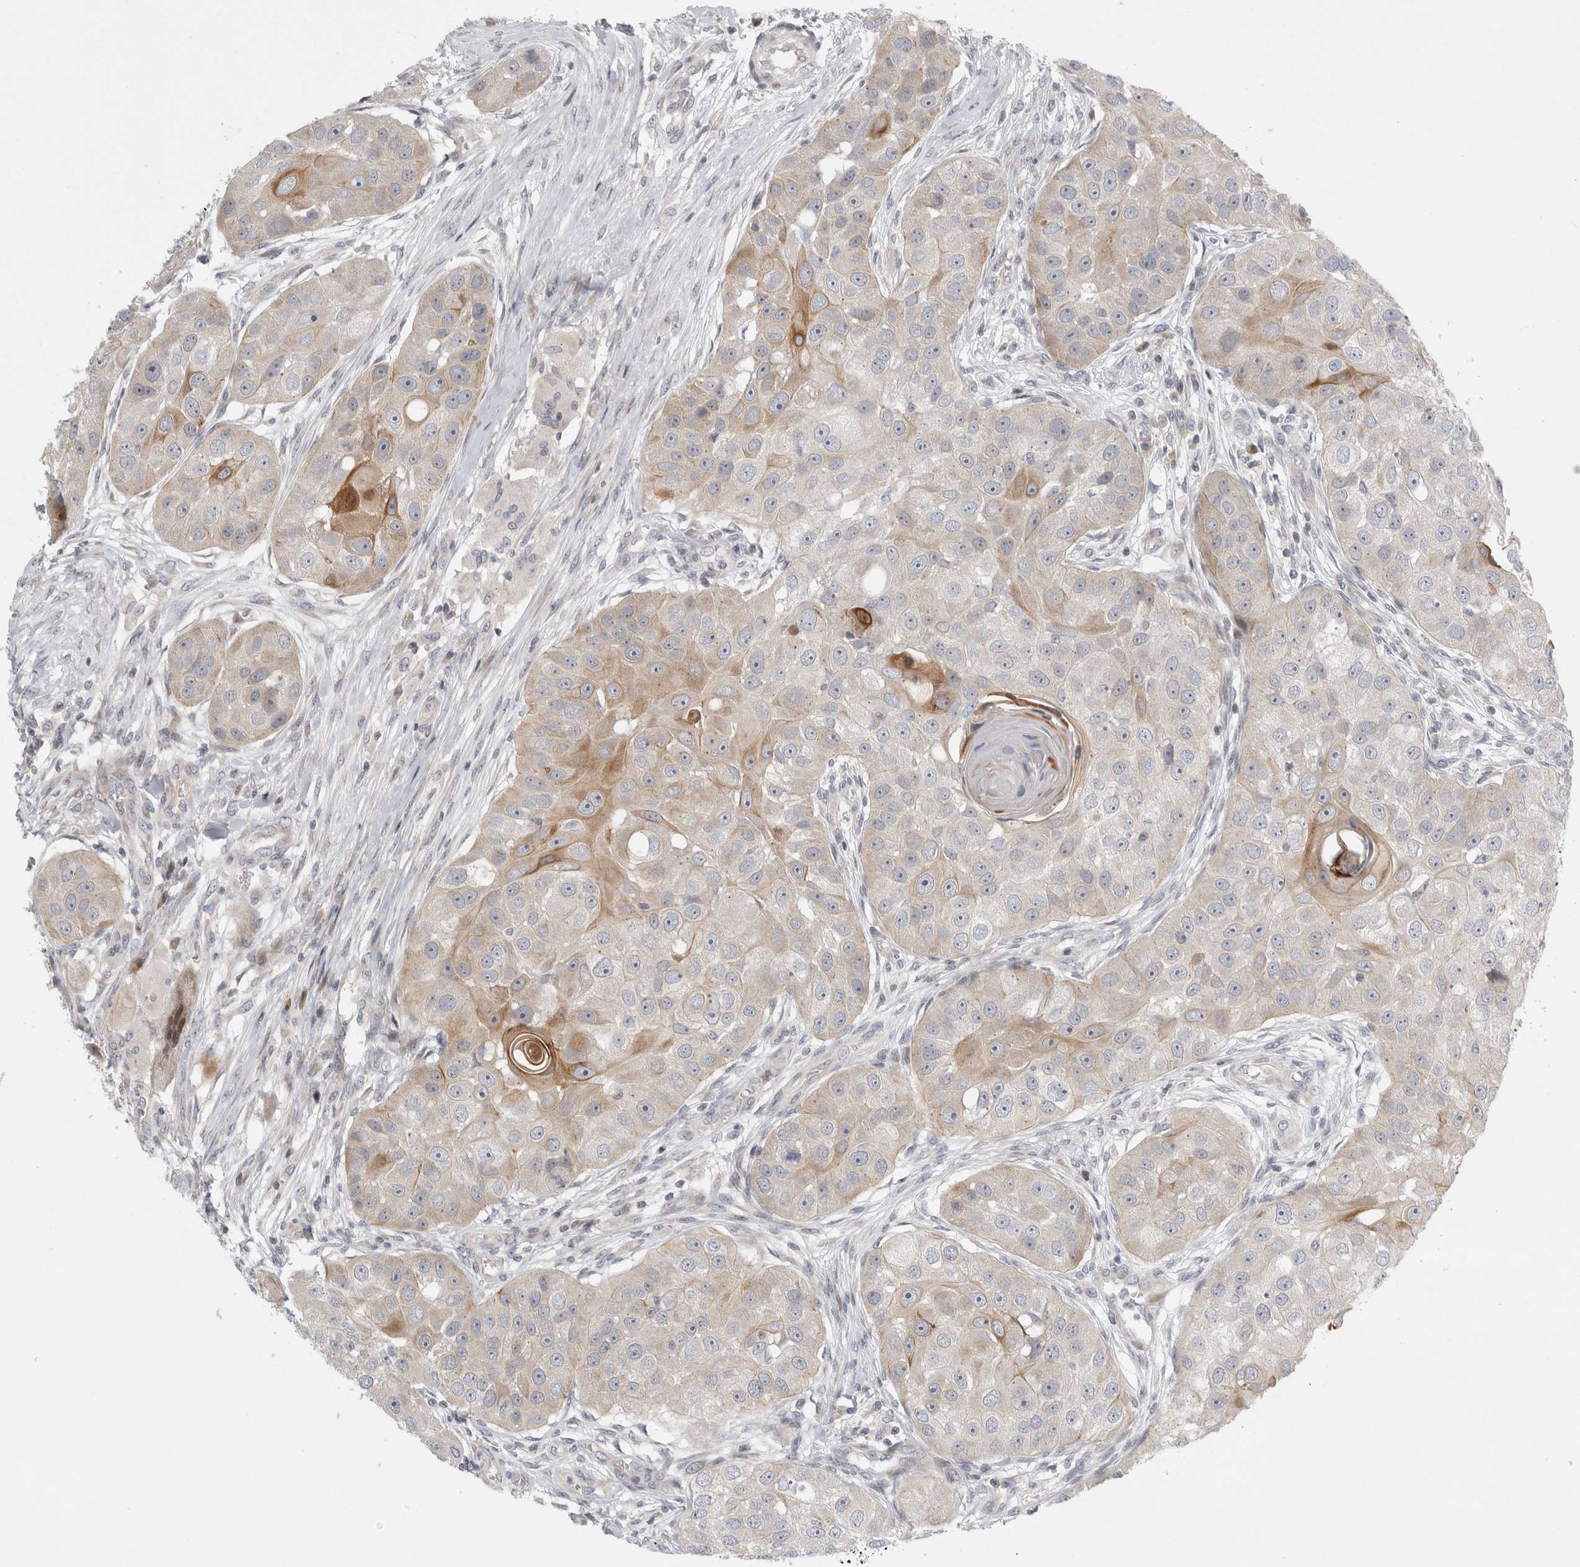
{"staining": {"intensity": "moderate", "quantity": "<25%", "location": "cytoplasmic/membranous"}, "tissue": "head and neck cancer", "cell_type": "Tumor cells", "image_type": "cancer", "snomed": [{"axis": "morphology", "description": "Normal tissue, NOS"}, {"axis": "morphology", "description": "Squamous cell carcinoma, NOS"}, {"axis": "topography", "description": "Skeletal muscle"}, {"axis": "topography", "description": "Head-Neck"}], "caption": "Immunohistochemistry (IHC) histopathology image of neoplastic tissue: squamous cell carcinoma (head and neck) stained using immunohistochemistry (IHC) shows low levels of moderate protein expression localized specifically in the cytoplasmic/membranous of tumor cells, appearing as a cytoplasmic/membranous brown color.", "gene": "UTP25", "patient": {"sex": "male", "age": 51}}